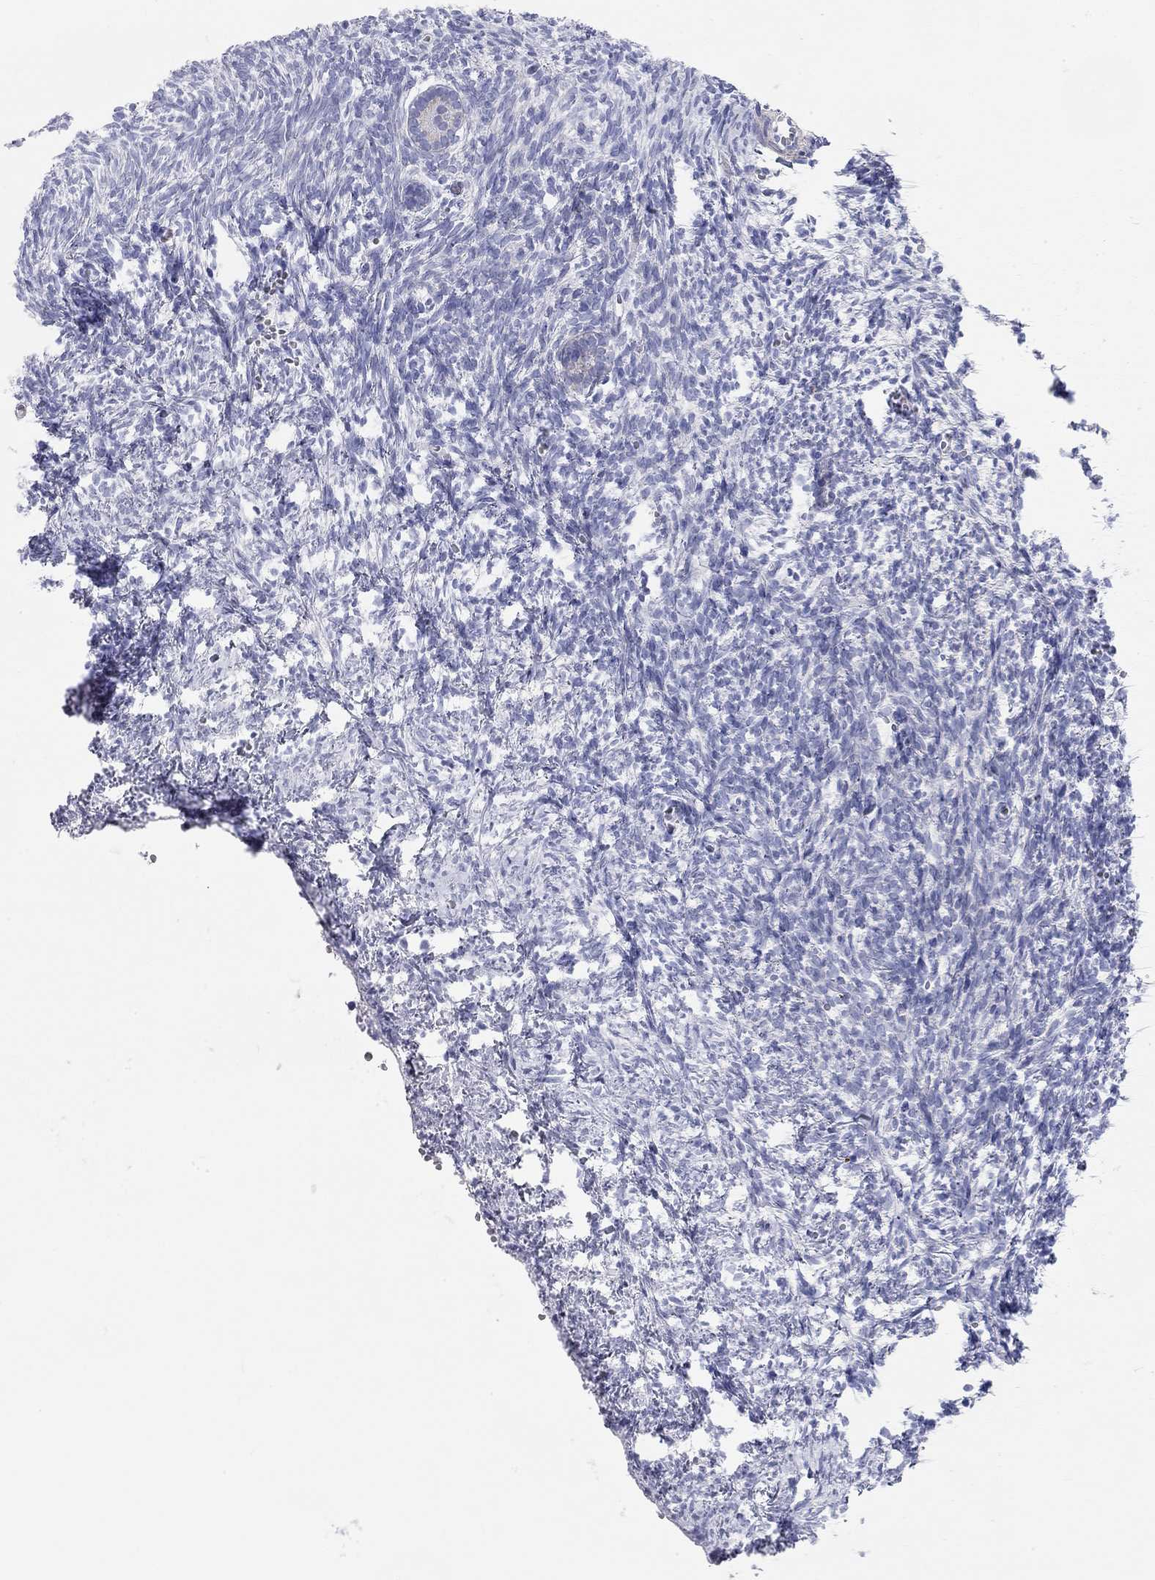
{"staining": {"intensity": "weak", "quantity": "<25%", "location": "cytoplasmic/membranous"}, "tissue": "ovary", "cell_type": "Follicle cells", "image_type": "normal", "snomed": [{"axis": "morphology", "description": "Normal tissue, NOS"}, {"axis": "topography", "description": "Ovary"}], "caption": "Ovary stained for a protein using immunohistochemistry demonstrates no expression follicle cells.", "gene": "CHI3L2", "patient": {"sex": "female", "age": 43}}